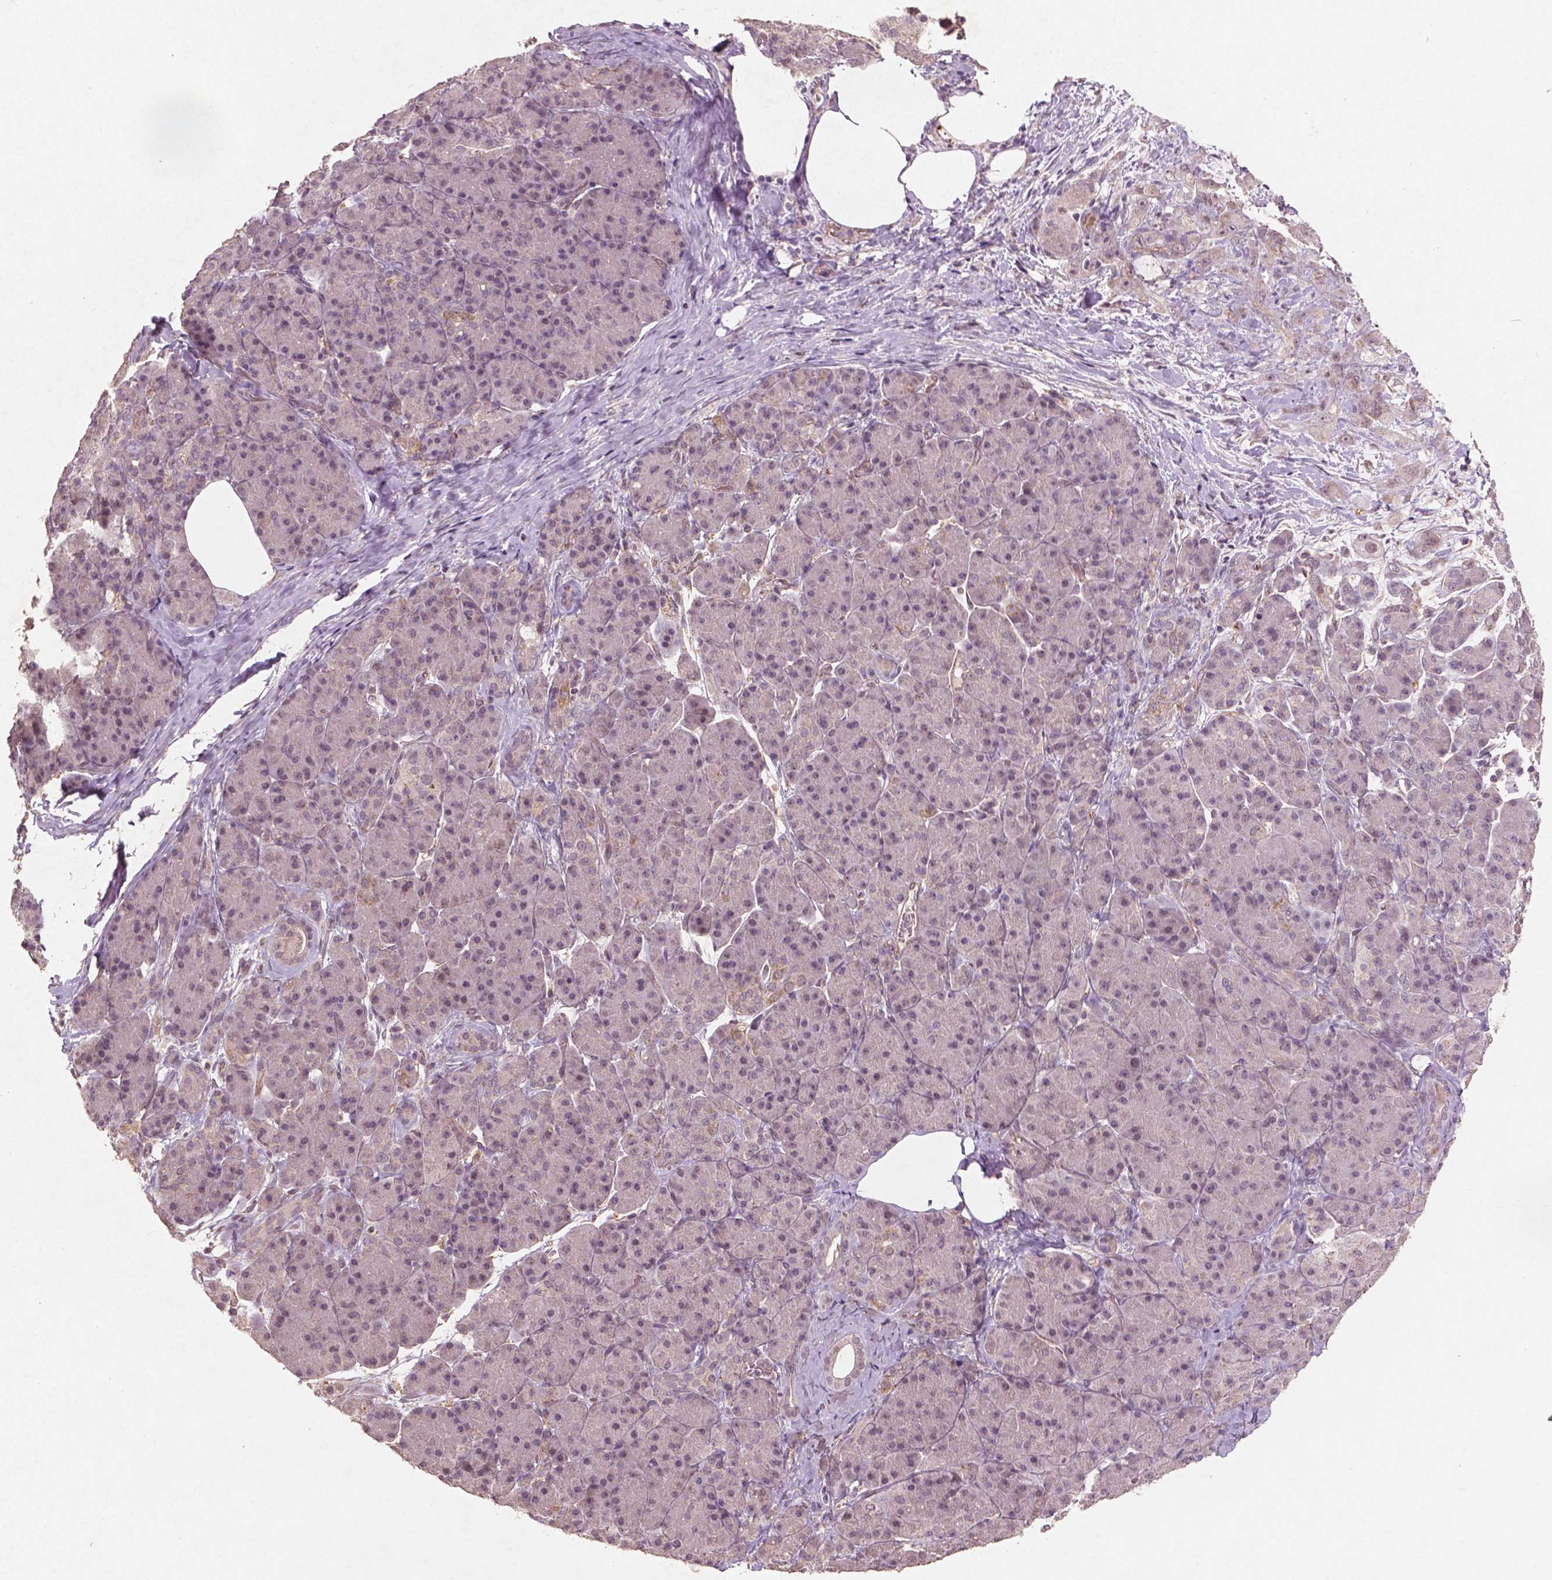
{"staining": {"intensity": "negative", "quantity": "none", "location": "none"}, "tissue": "pancreas", "cell_type": "Exocrine glandular cells", "image_type": "normal", "snomed": [{"axis": "morphology", "description": "Normal tissue, NOS"}, {"axis": "topography", "description": "Pancreas"}], "caption": "An immunohistochemistry photomicrograph of benign pancreas is shown. There is no staining in exocrine glandular cells of pancreas.", "gene": "SMAD2", "patient": {"sex": "male", "age": 57}}